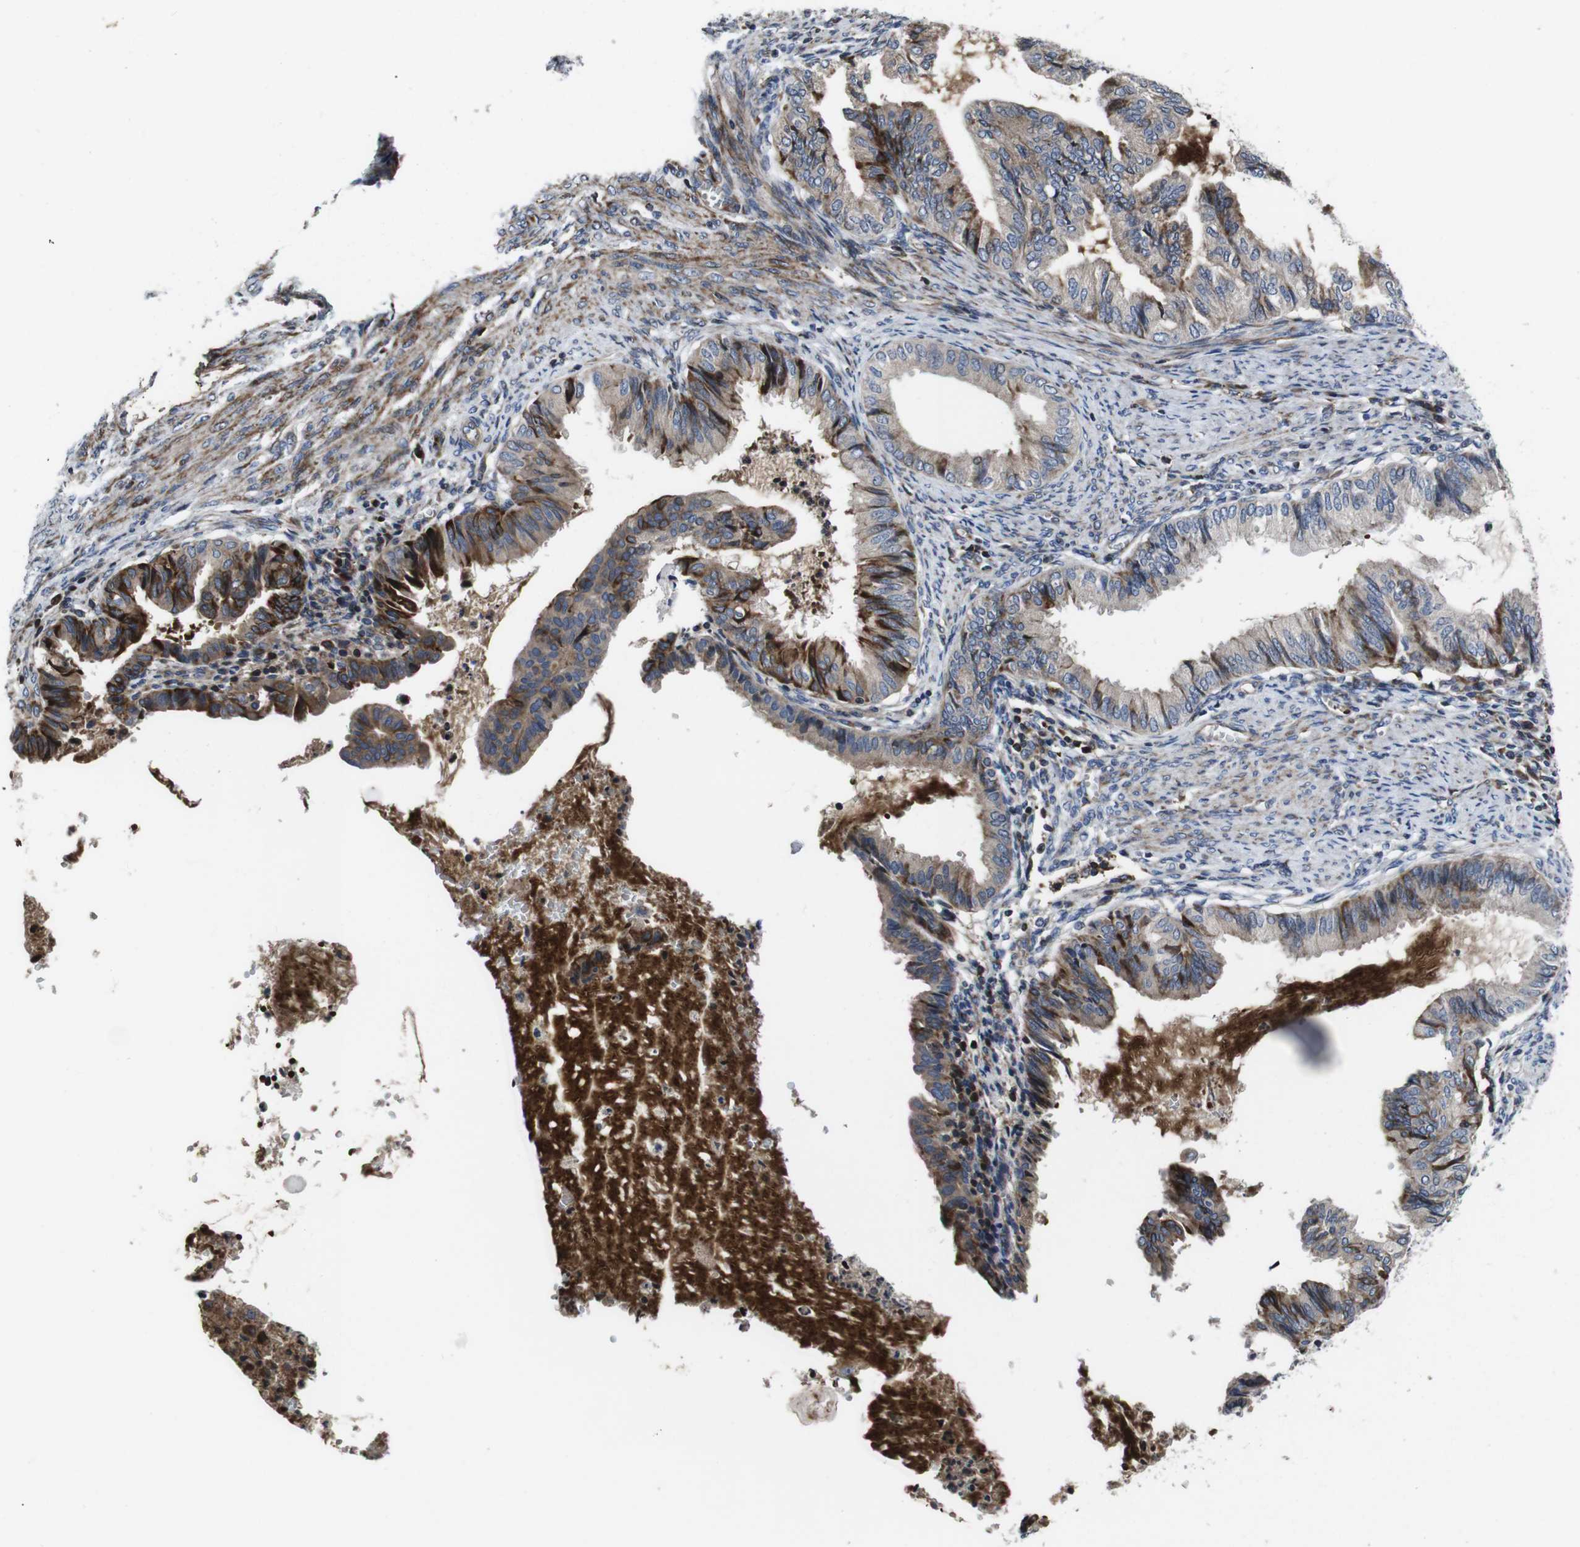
{"staining": {"intensity": "moderate", "quantity": ">75%", "location": "cytoplasmic/membranous"}, "tissue": "endometrial cancer", "cell_type": "Tumor cells", "image_type": "cancer", "snomed": [{"axis": "morphology", "description": "Adenocarcinoma, NOS"}, {"axis": "topography", "description": "Endometrium"}], "caption": "Endometrial cancer tissue shows moderate cytoplasmic/membranous expression in approximately >75% of tumor cells", "gene": "SMYD3", "patient": {"sex": "female", "age": 86}}